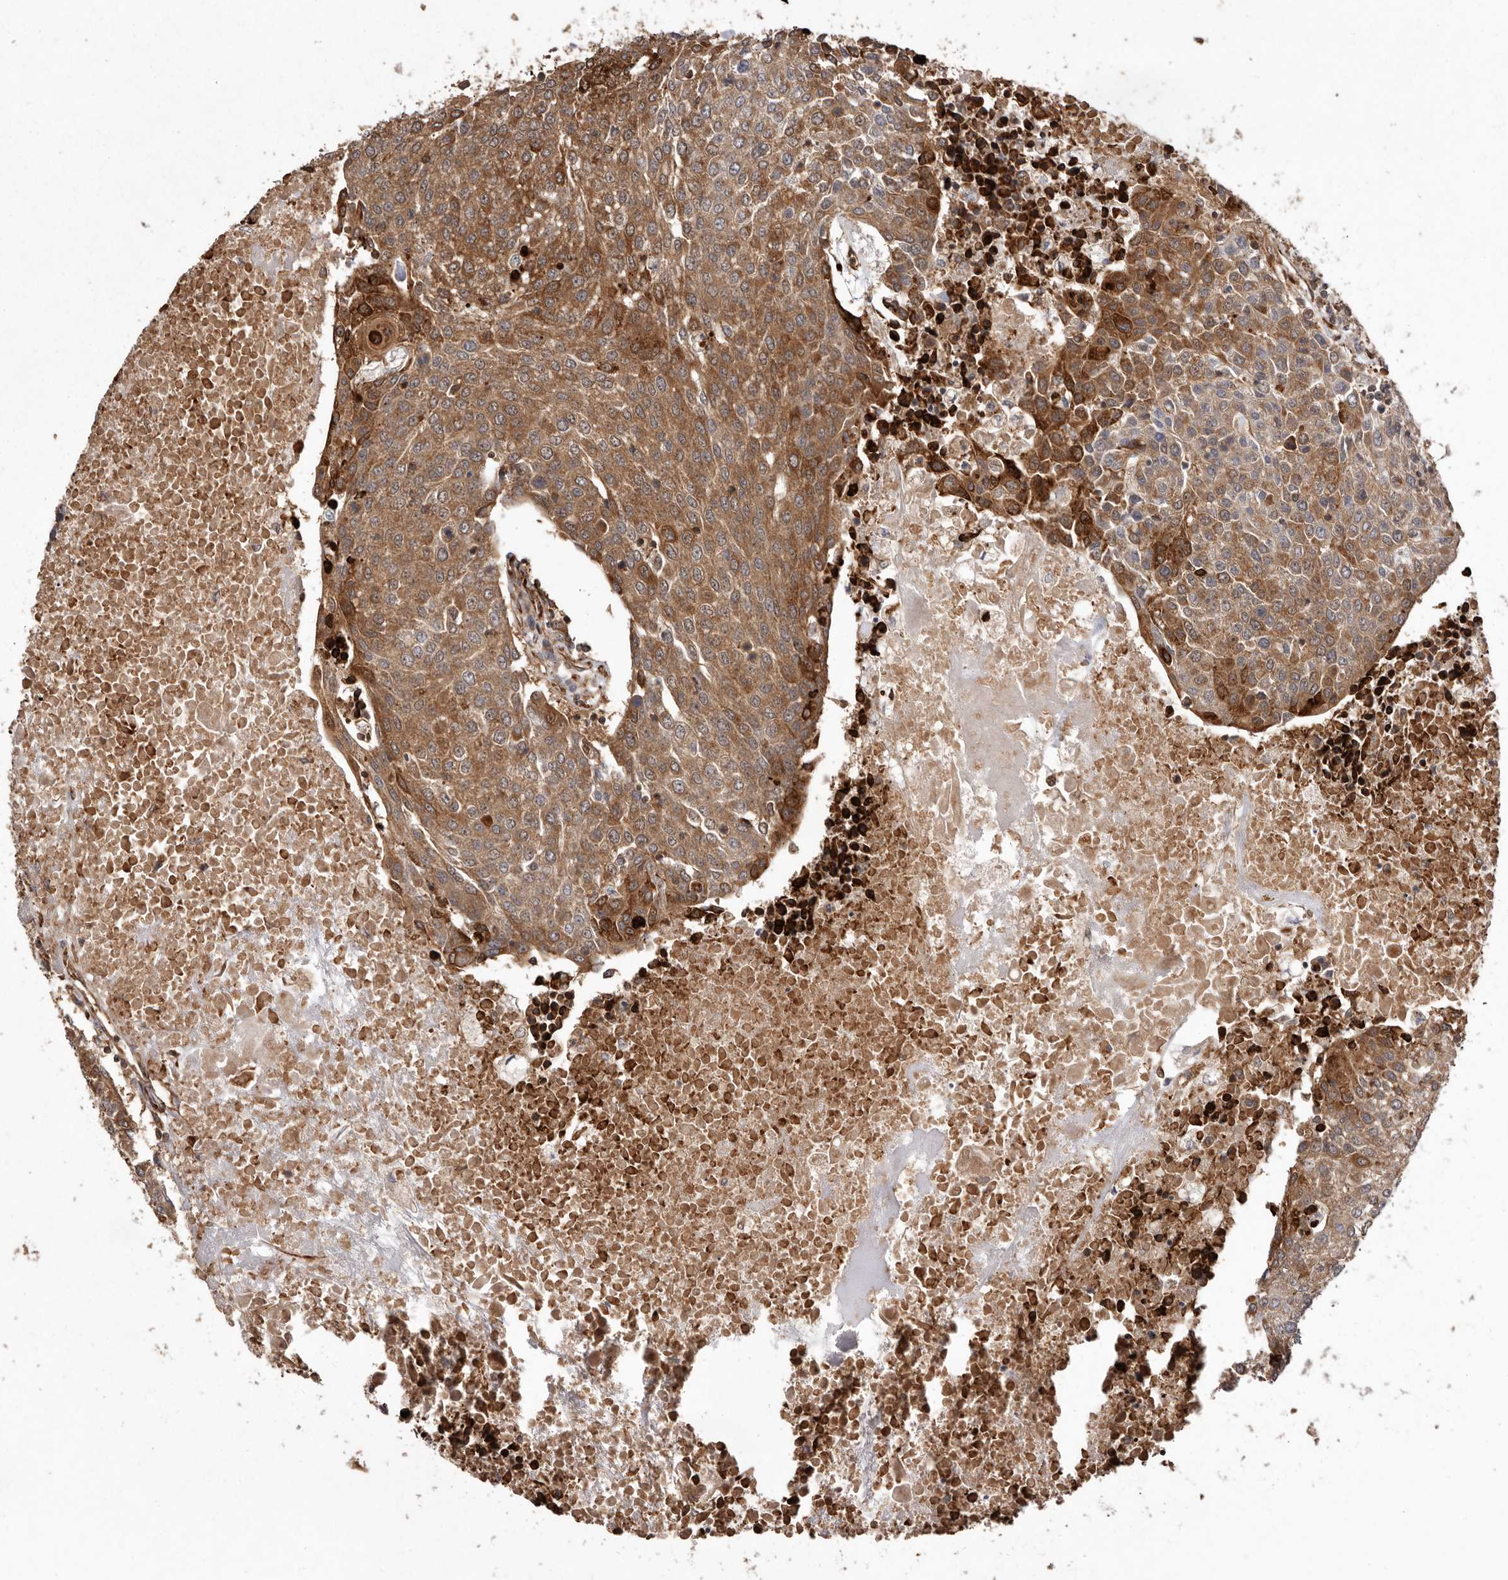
{"staining": {"intensity": "moderate", "quantity": ">75%", "location": "cytoplasmic/membranous"}, "tissue": "urothelial cancer", "cell_type": "Tumor cells", "image_type": "cancer", "snomed": [{"axis": "morphology", "description": "Urothelial carcinoma, High grade"}, {"axis": "topography", "description": "Urinary bladder"}], "caption": "A medium amount of moderate cytoplasmic/membranous expression is identified in about >75% of tumor cells in urothelial cancer tissue.", "gene": "FLAD1", "patient": {"sex": "female", "age": 85}}